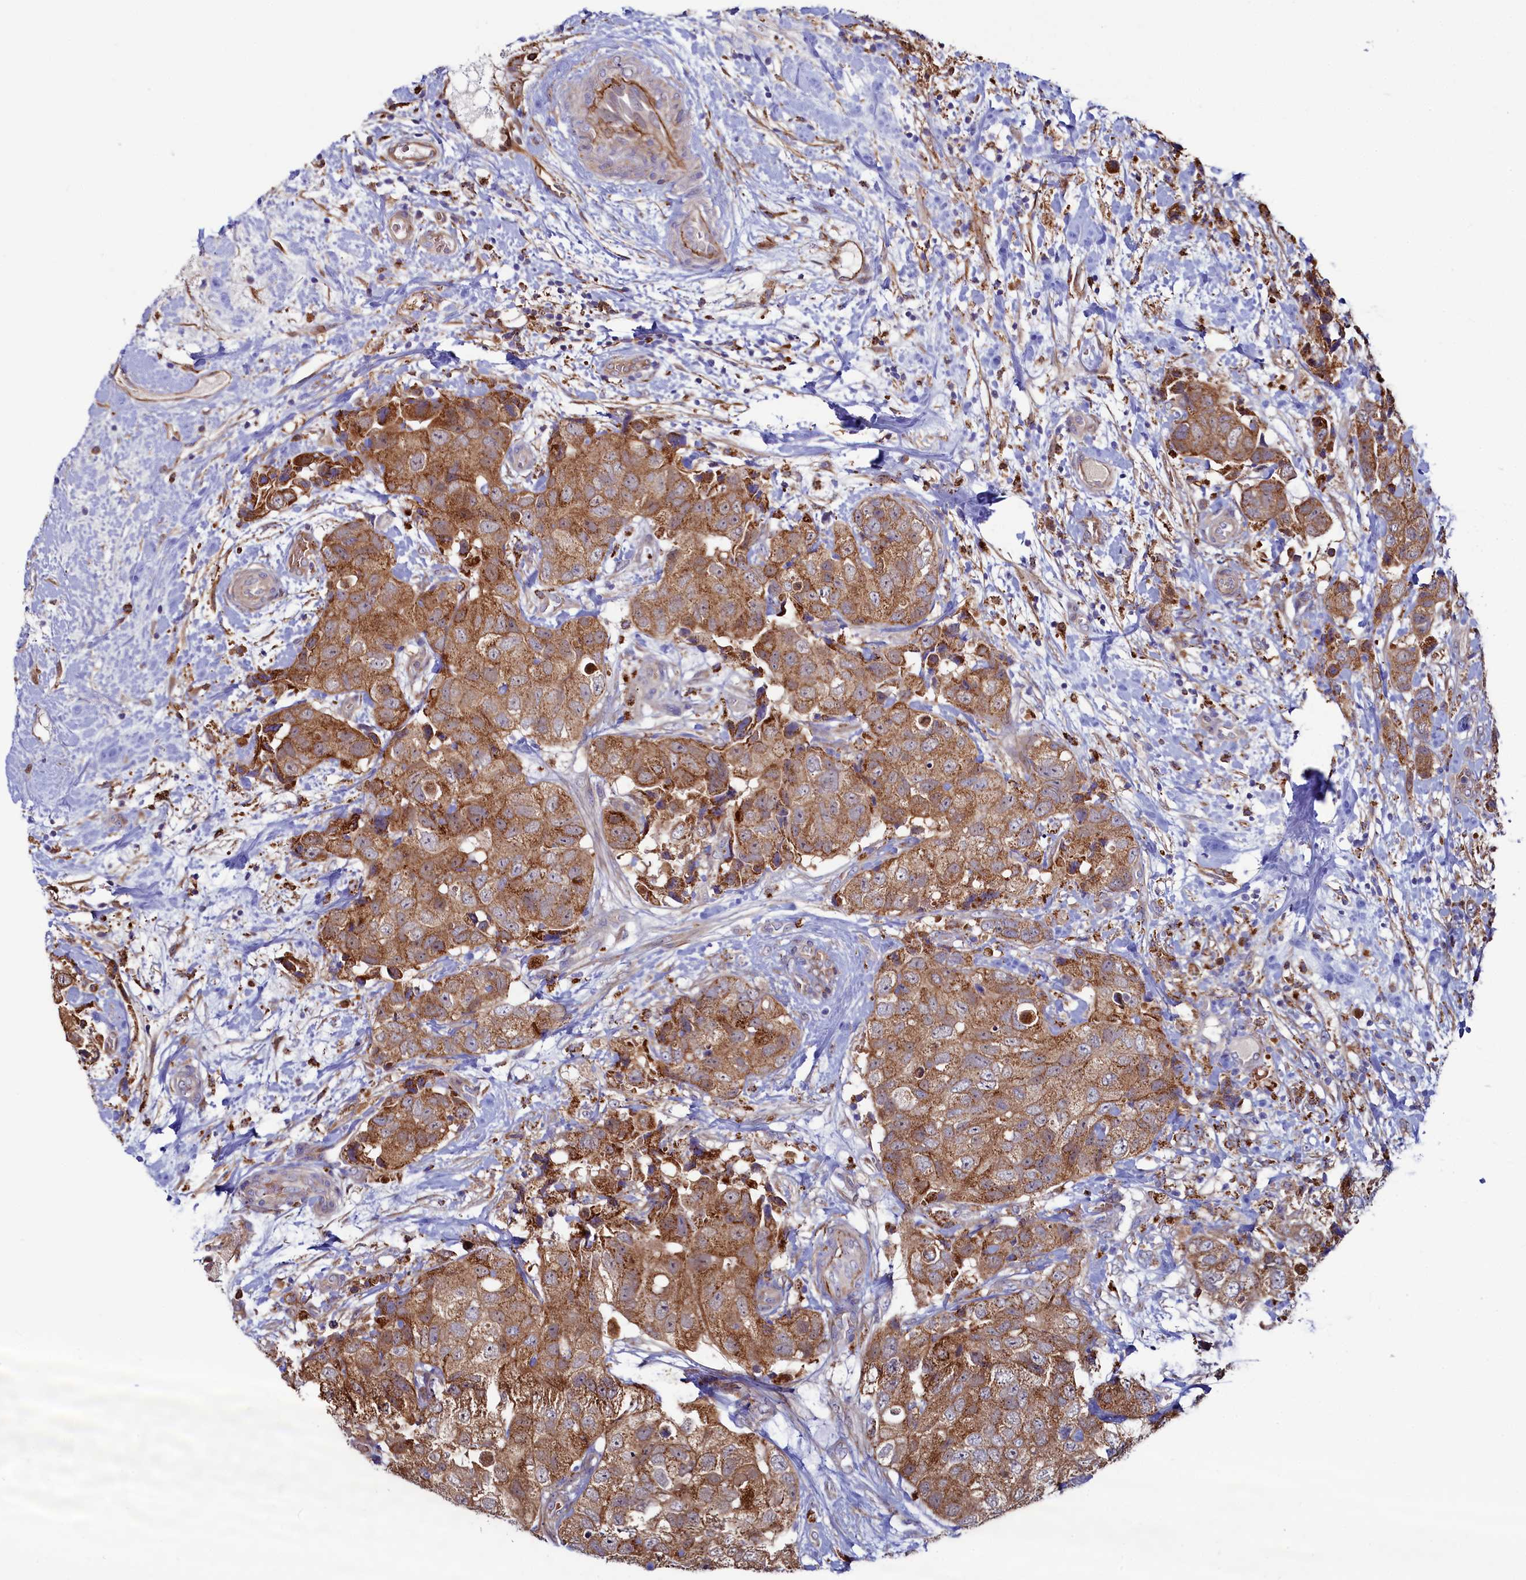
{"staining": {"intensity": "moderate", "quantity": ">75%", "location": "cytoplasmic/membranous"}, "tissue": "breast cancer", "cell_type": "Tumor cells", "image_type": "cancer", "snomed": [{"axis": "morphology", "description": "Duct carcinoma"}, {"axis": "topography", "description": "Breast"}], "caption": "Immunohistochemistry (IHC) (DAB (3,3'-diaminobenzidine)) staining of human breast cancer (invasive ductal carcinoma) displays moderate cytoplasmic/membranous protein positivity in about >75% of tumor cells. (brown staining indicates protein expression, while blue staining denotes nuclei).", "gene": "ASTE1", "patient": {"sex": "female", "age": 62}}